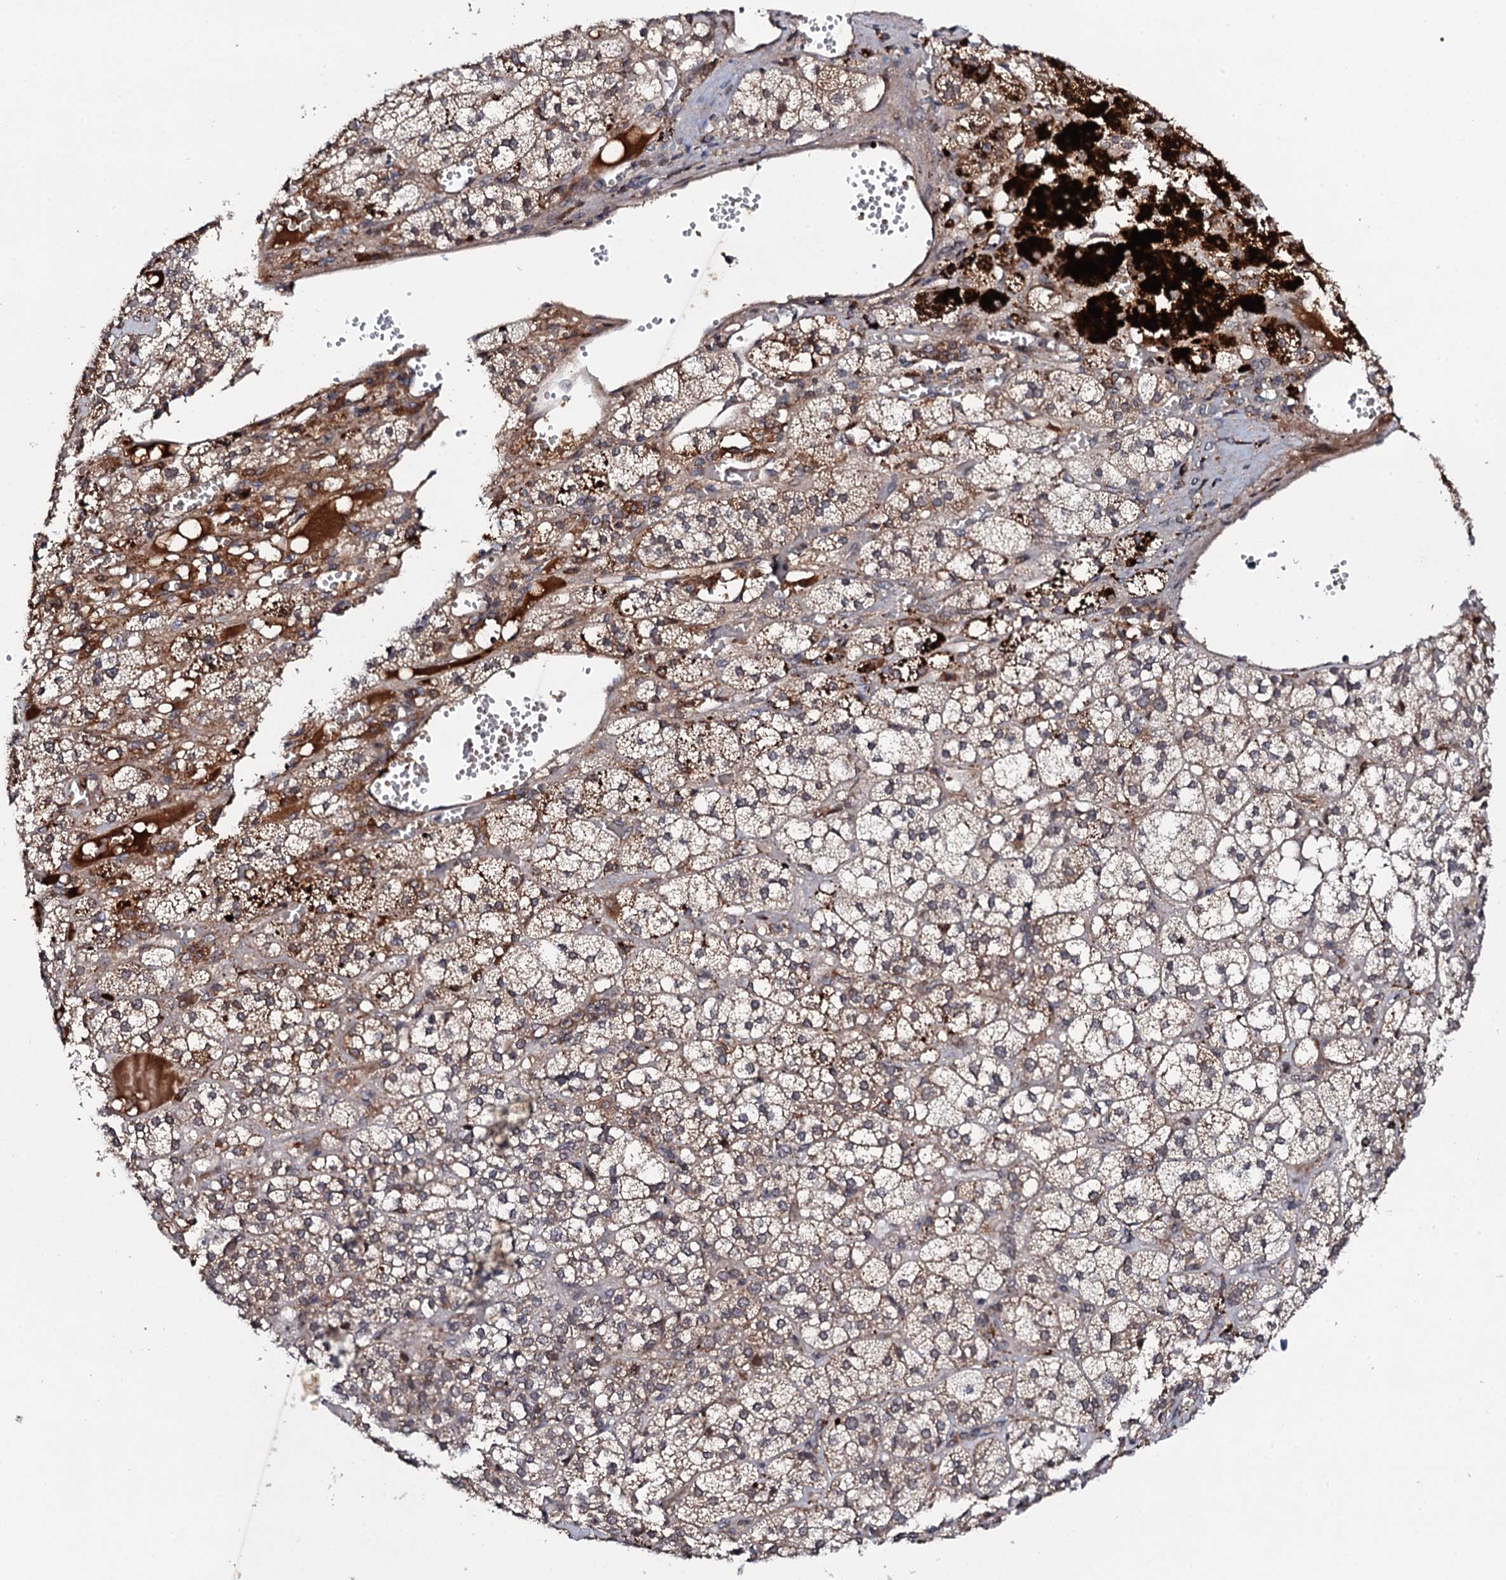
{"staining": {"intensity": "moderate", "quantity": "<25%", "location": "cytoplasmic/membranous"}, "tissue": "adrenal gland", "cell_type": "Glandular cells", "image_type": "normal", "snomed": [{"axis": "morphology", "description": "Normal tissue, NOS"}, {"axis": "topography", "description": "Adrenal gland"}], "caption": "Brown immunohistochemical staining in normal human adrenal gland exhibits moderate cytoplasmic/membranous positivity in approximately <25% of glandular cells. The staining is performed using DAB (3,3'-diaminobenzidine) brown chromogen to label protein expression. The nuclei are counter-stained blue using hematoxylin.", "gene": "FAM111A", "patient": {"sex": "female", "age": 61}}